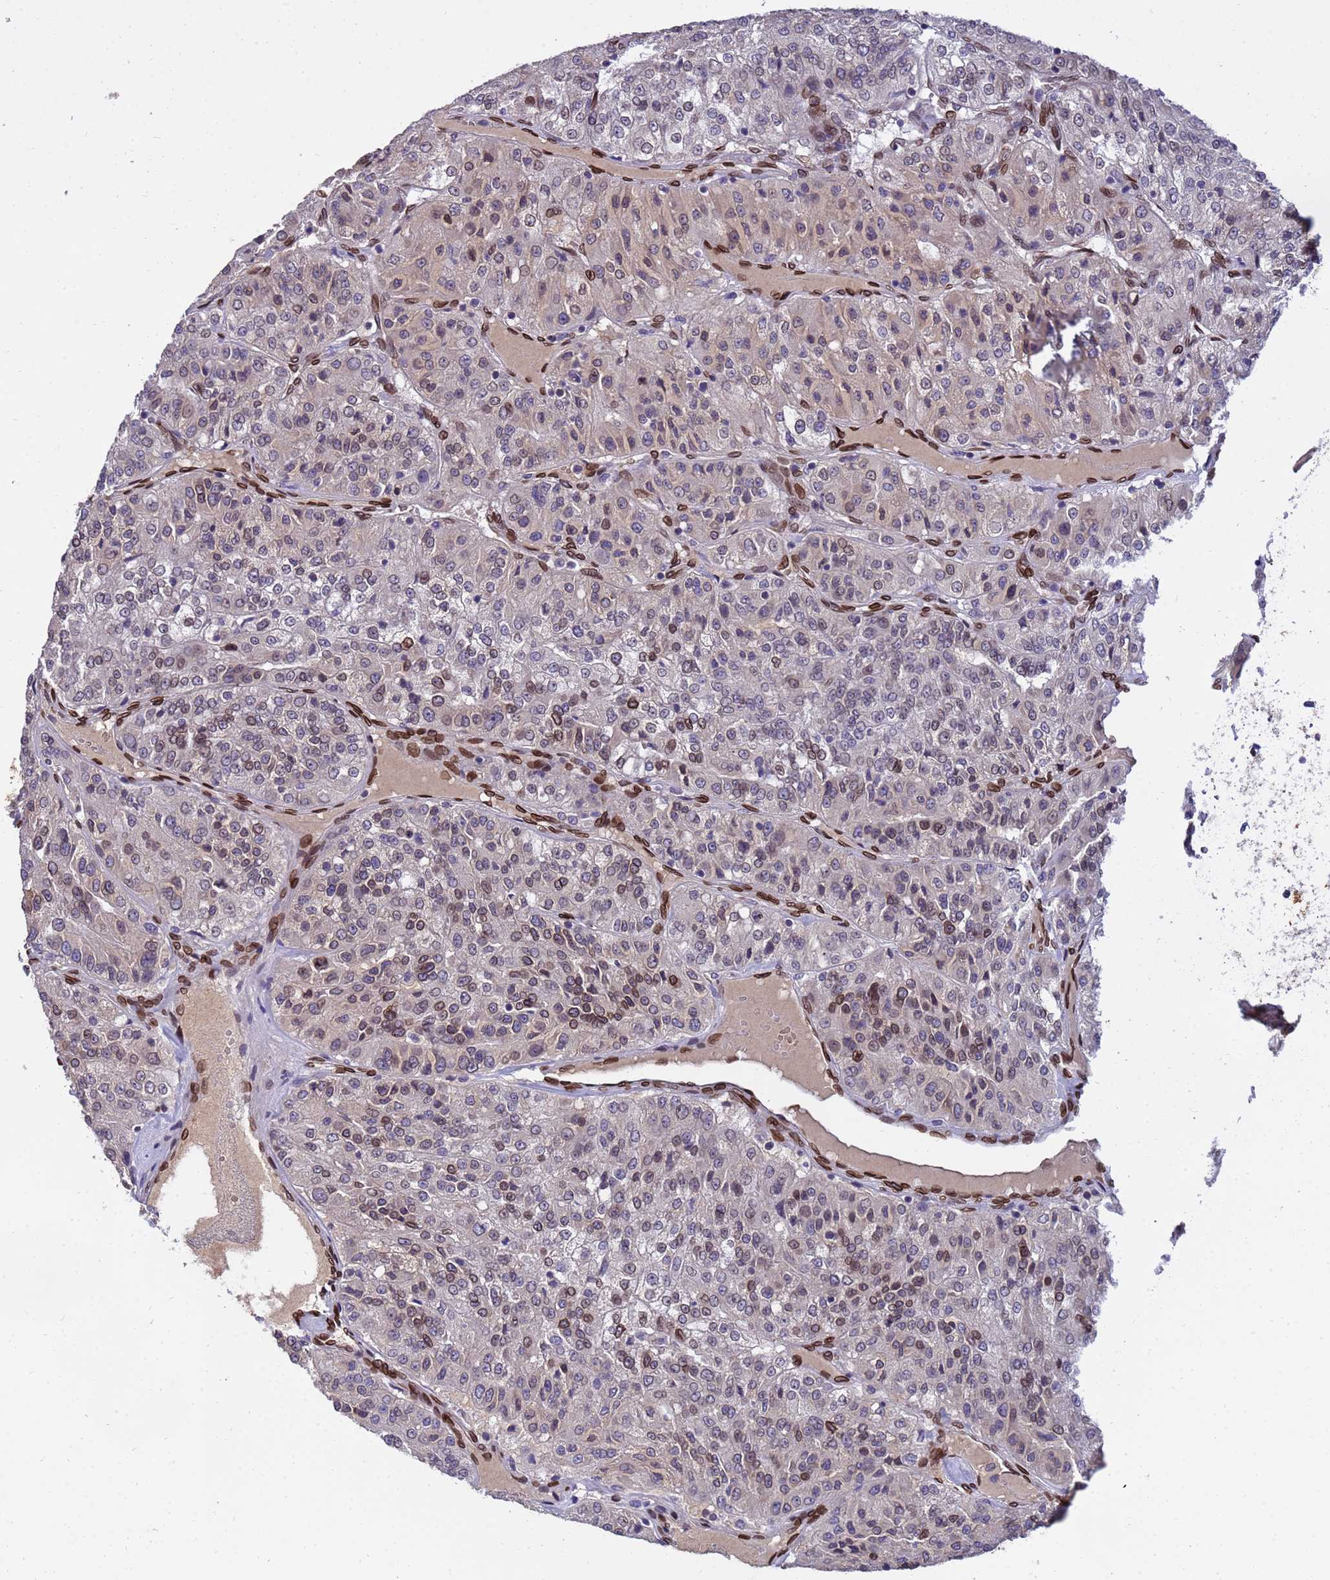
{"staining": {"intensity": "moderate", "quantity": "<25%", "location": "cytoplasmic/membranous,nuclear"}, "tissue": "renal cancer", "cell_type": "Tumor cells", "image_type": "cancer", "snomed": [{"axis": "morphology", "description": "Adenocarcinoma, NOS"}, {"axis": "topography", "description": "Kidney"}], "caption": "A high-resolution histopathology image shows immunohistochemistry staining of renal cancer (adenocarcinoma), which exhibits moderate cytoplasmic/membranous and nuclear positivity in about <25% of tumor cells.", "gene": "GPR135", "patient": {"sex": "female", "age": 63}}